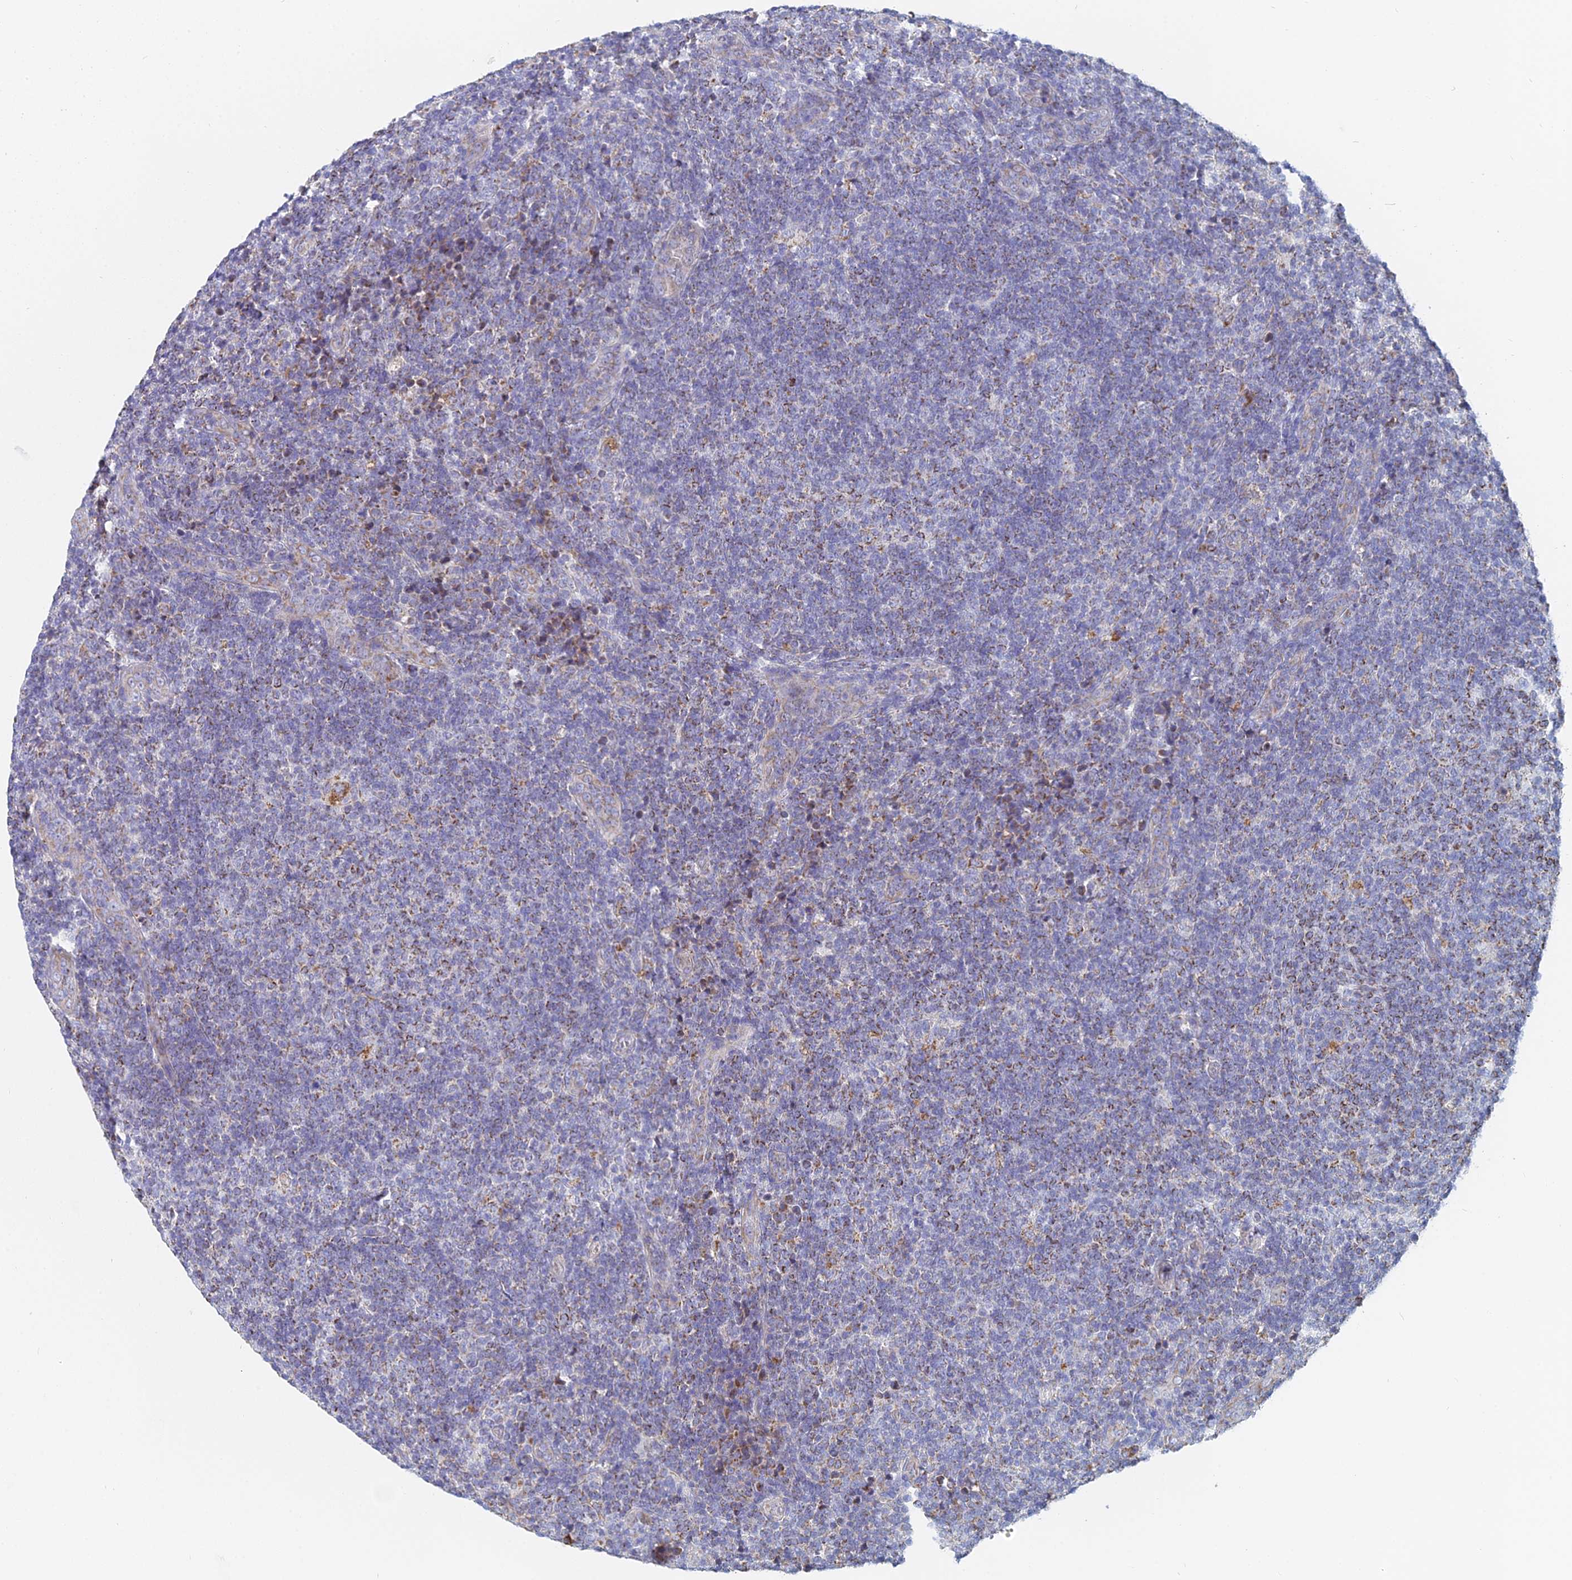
{"staining": {"intensity": "moderate", "quantity": "<25%", "location": "cytoplasmic/membranous"}, "tissue": "lymphoma", "cell_type": "Tumor cells", "image_type": "cancer", "snomed": [{"axis": "morphology", "description": "Malignant lymphoma, non-Hodgkin's type, Low grade"}, {"axis": "topography", "description": "Lymph node"}], "caption": "Immunohistochemical staining of human malignant lymphoma, non-Hodgkin's type (low-grade) exhibits moderate cytoplasmic/membranous protein staining in approximately <25% of tumor cells.", "gene": "CRACR2B", "patient": {"sex": "male", "age": 66}}